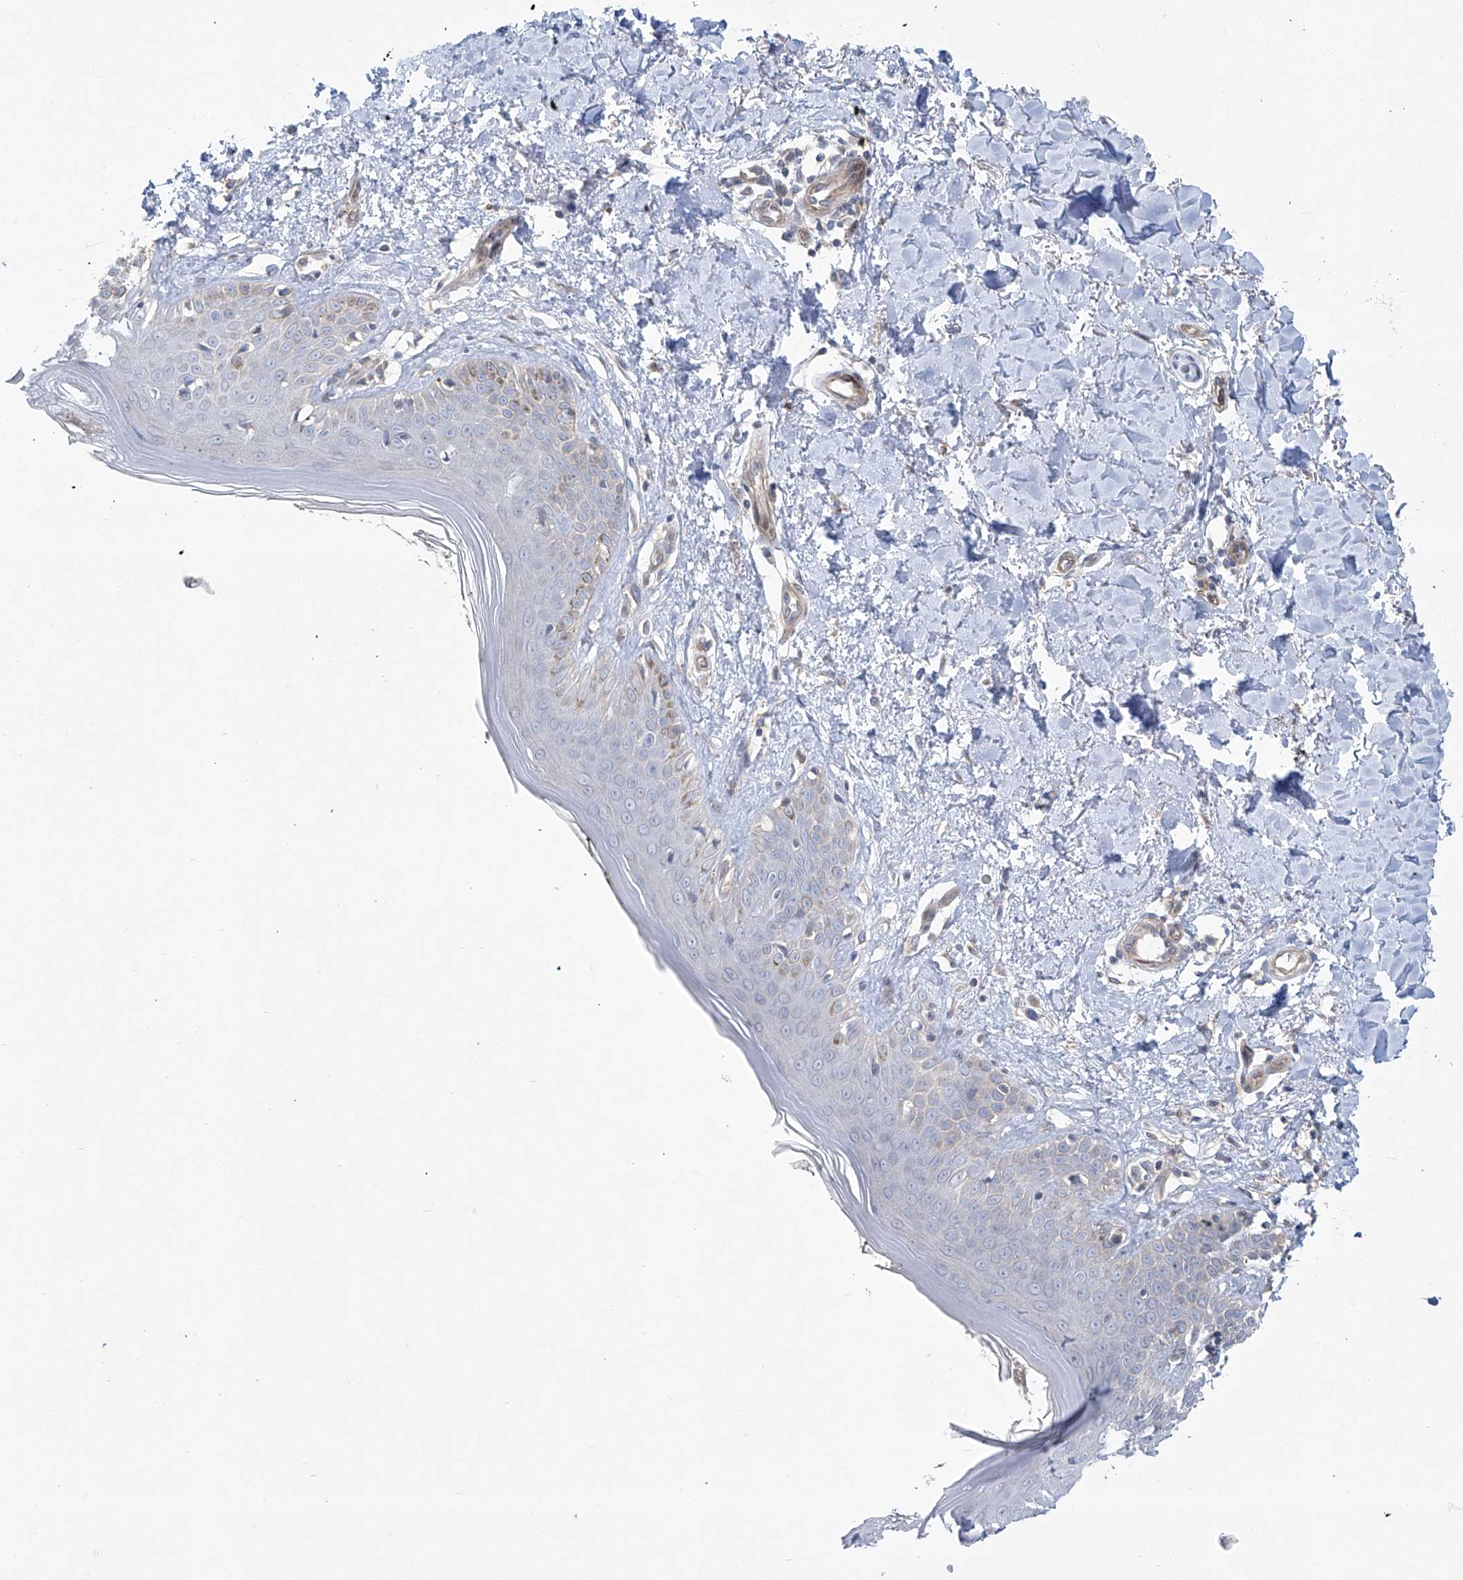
{"staining": {"intensity": "negative", "quantity": "none", "location": "none"}, "tissue": "skin", "cell_type": "Fibroblasts", "image_type": "normal", "snomed": [{"axis": "morphology", "description": "Normal tissue, NOS"}, {"axis": "topography", "description": "Skin"}], "caption": "The histopathology image reveals no significant staining in fibroblasts of skin. The staining is performed using DAB (3,3'-diaminobenzidine) brown chromogen with nuclei counter-stained in using hematoxylin.", "gene": "KLC4", "patient": {"sex": "female", "age": 64}}